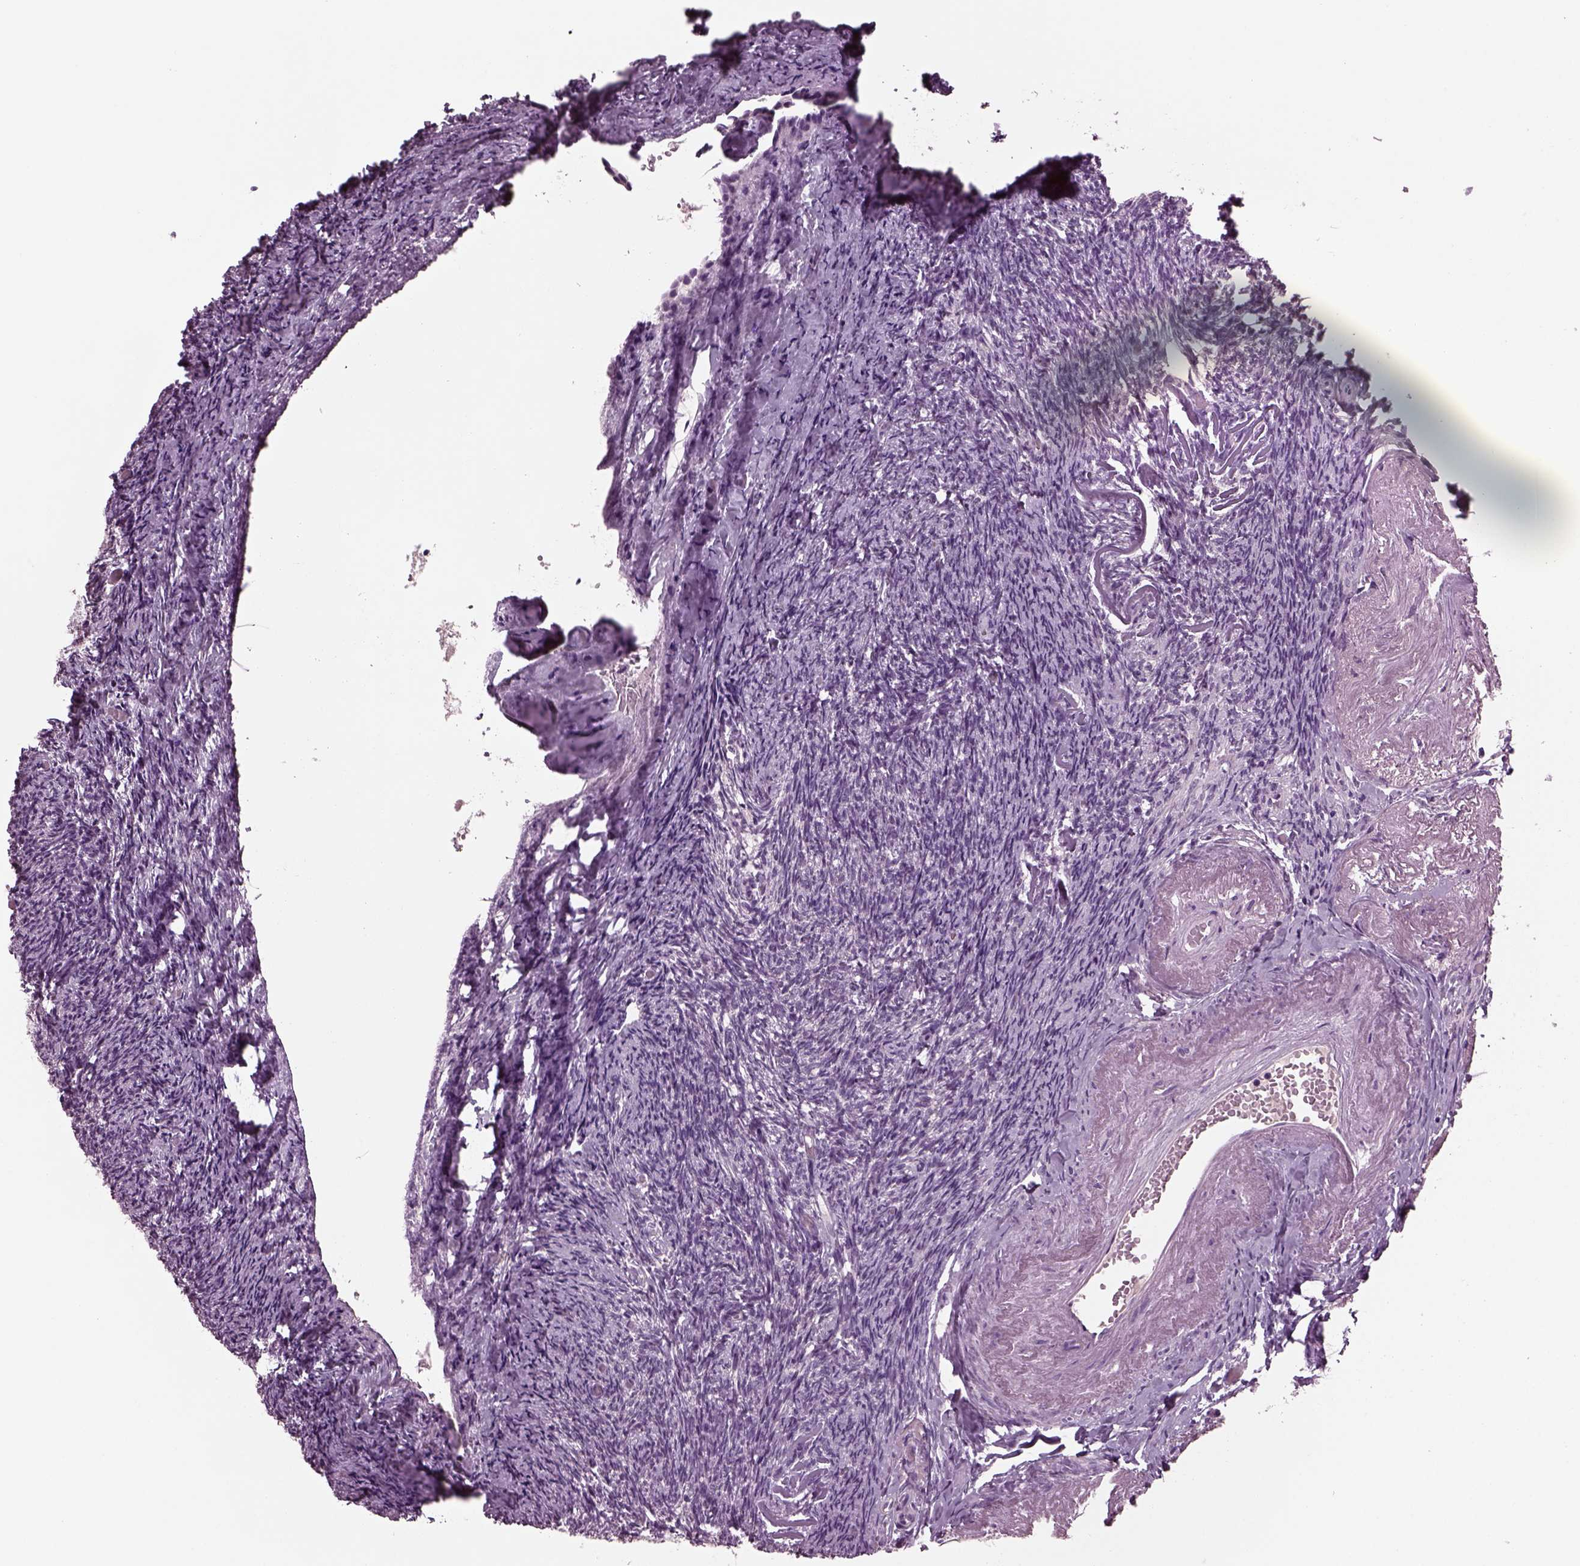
{"staining": {"intensity": "negative", "quantity": "none", "location": "none"}, "tissue": "ovary", "cell_type": "Follicle cells", "image_type": "normal", "snomed": [{"axis": "morphology", "description": "Normal tissue, NOS"}, {"axis": "topography", "description": "Ovary"}], "caption": "Benign ovary was stained to show a protein in brown. There is no significant staining in follicle cells.", "gene": "CLCN4", "patient": {"sex": "female", "age": 72}}